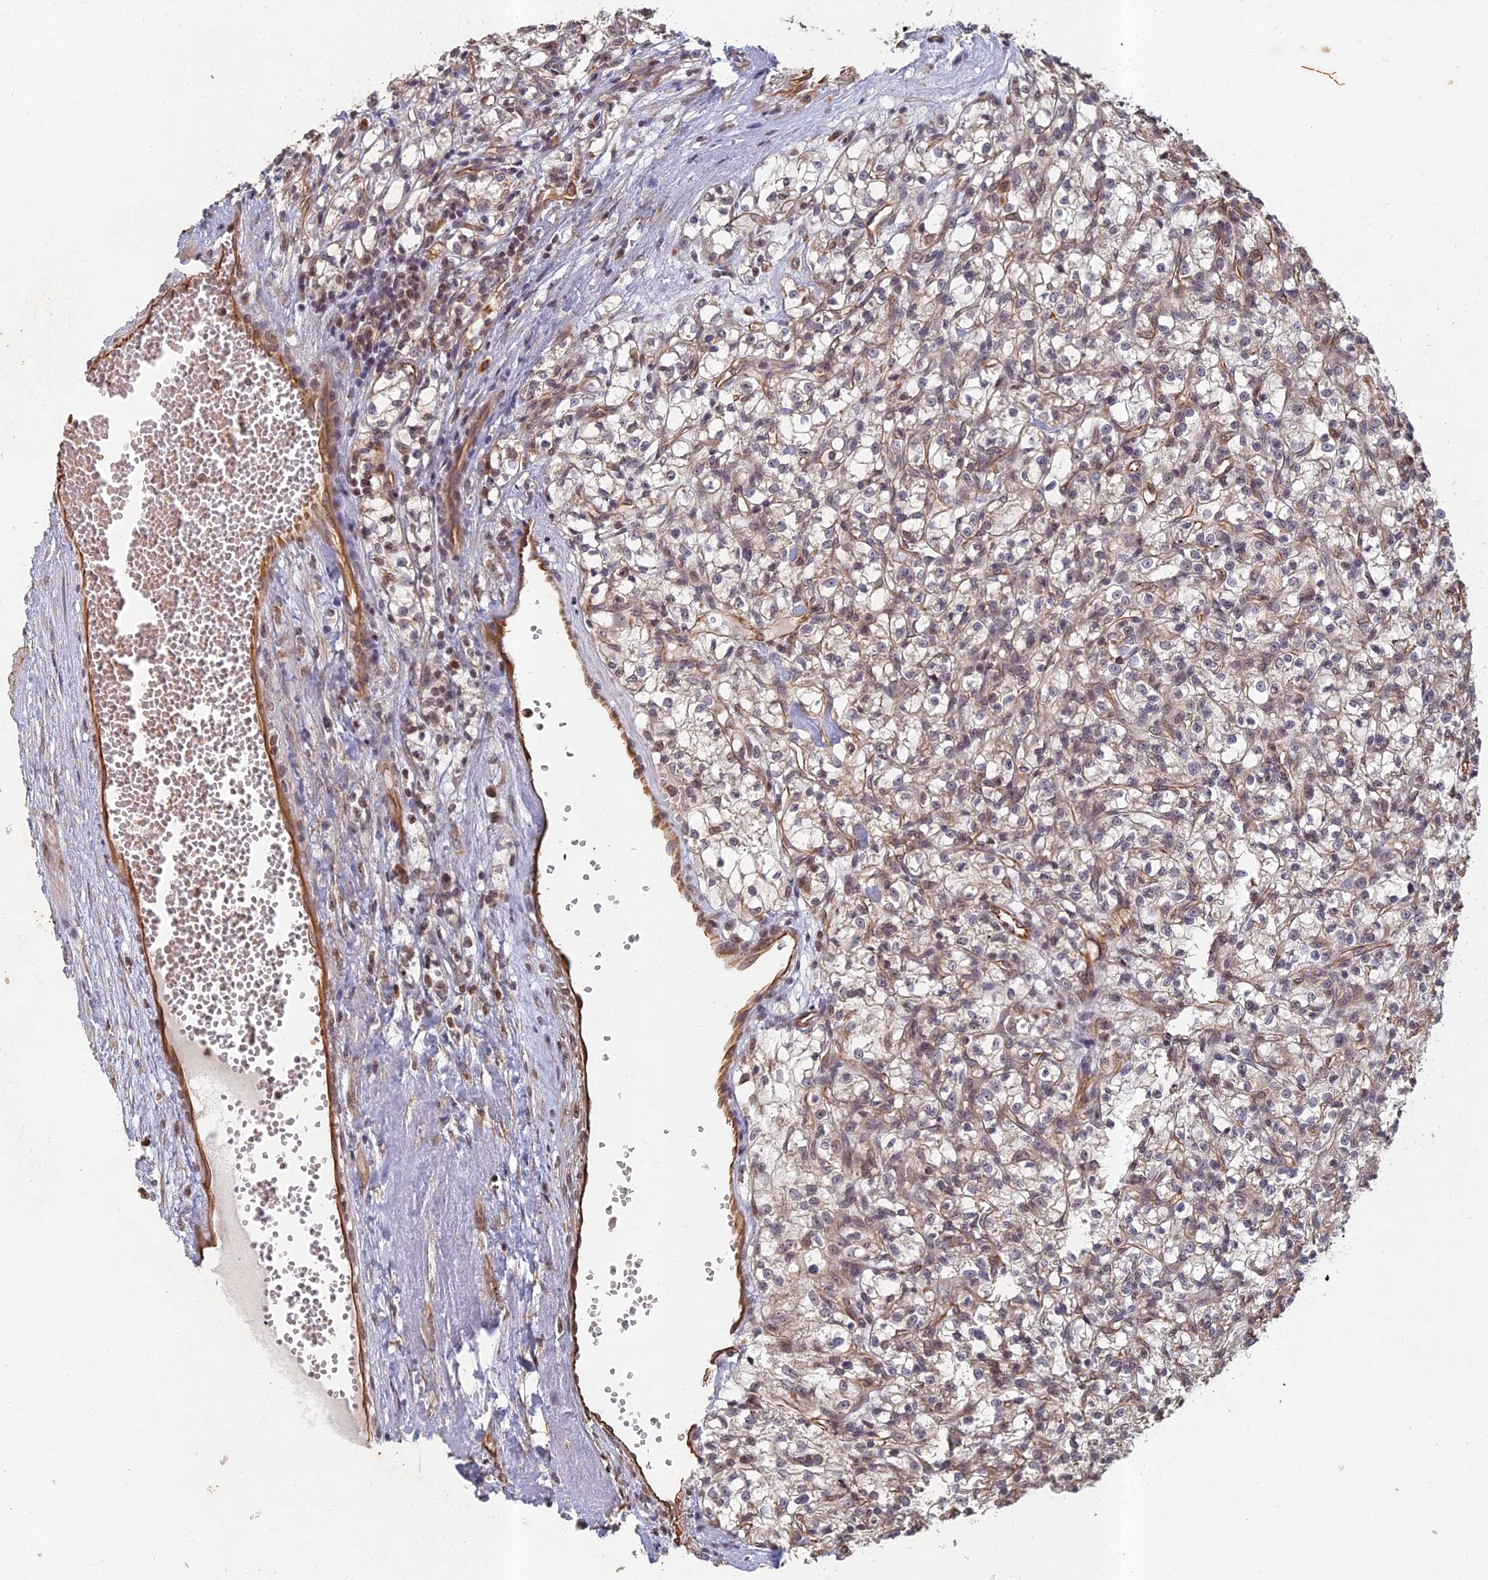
{"staining": {"intensity": "weak", "quantity": "25%-75%", "location": "cytoplasmic/membranous"}, "tissue": "renal cancer", "cell_type": "Tumor cells", "image_type": "cancer", "snomed": [{"axis": "morphology", "description": "Adenocarcinoma, NOS"}, {"axis": "topography", "description": "Kidney"}], "caption": "IHC staining of renal cancer, which demonstrates low levels of weak cytoplasmic/membranous expression in about 25%-75% of tumor cells indicating weak cytoplasmic/membranous protein positivity. The staining was performed using DAB (3,3'-diaminobenzidine) (brown) for protein detection and nuclei were counterstained in hematoxylin (blue).", "gene": "ABCB10", "patient": {"sex": "female", "age": 59}}